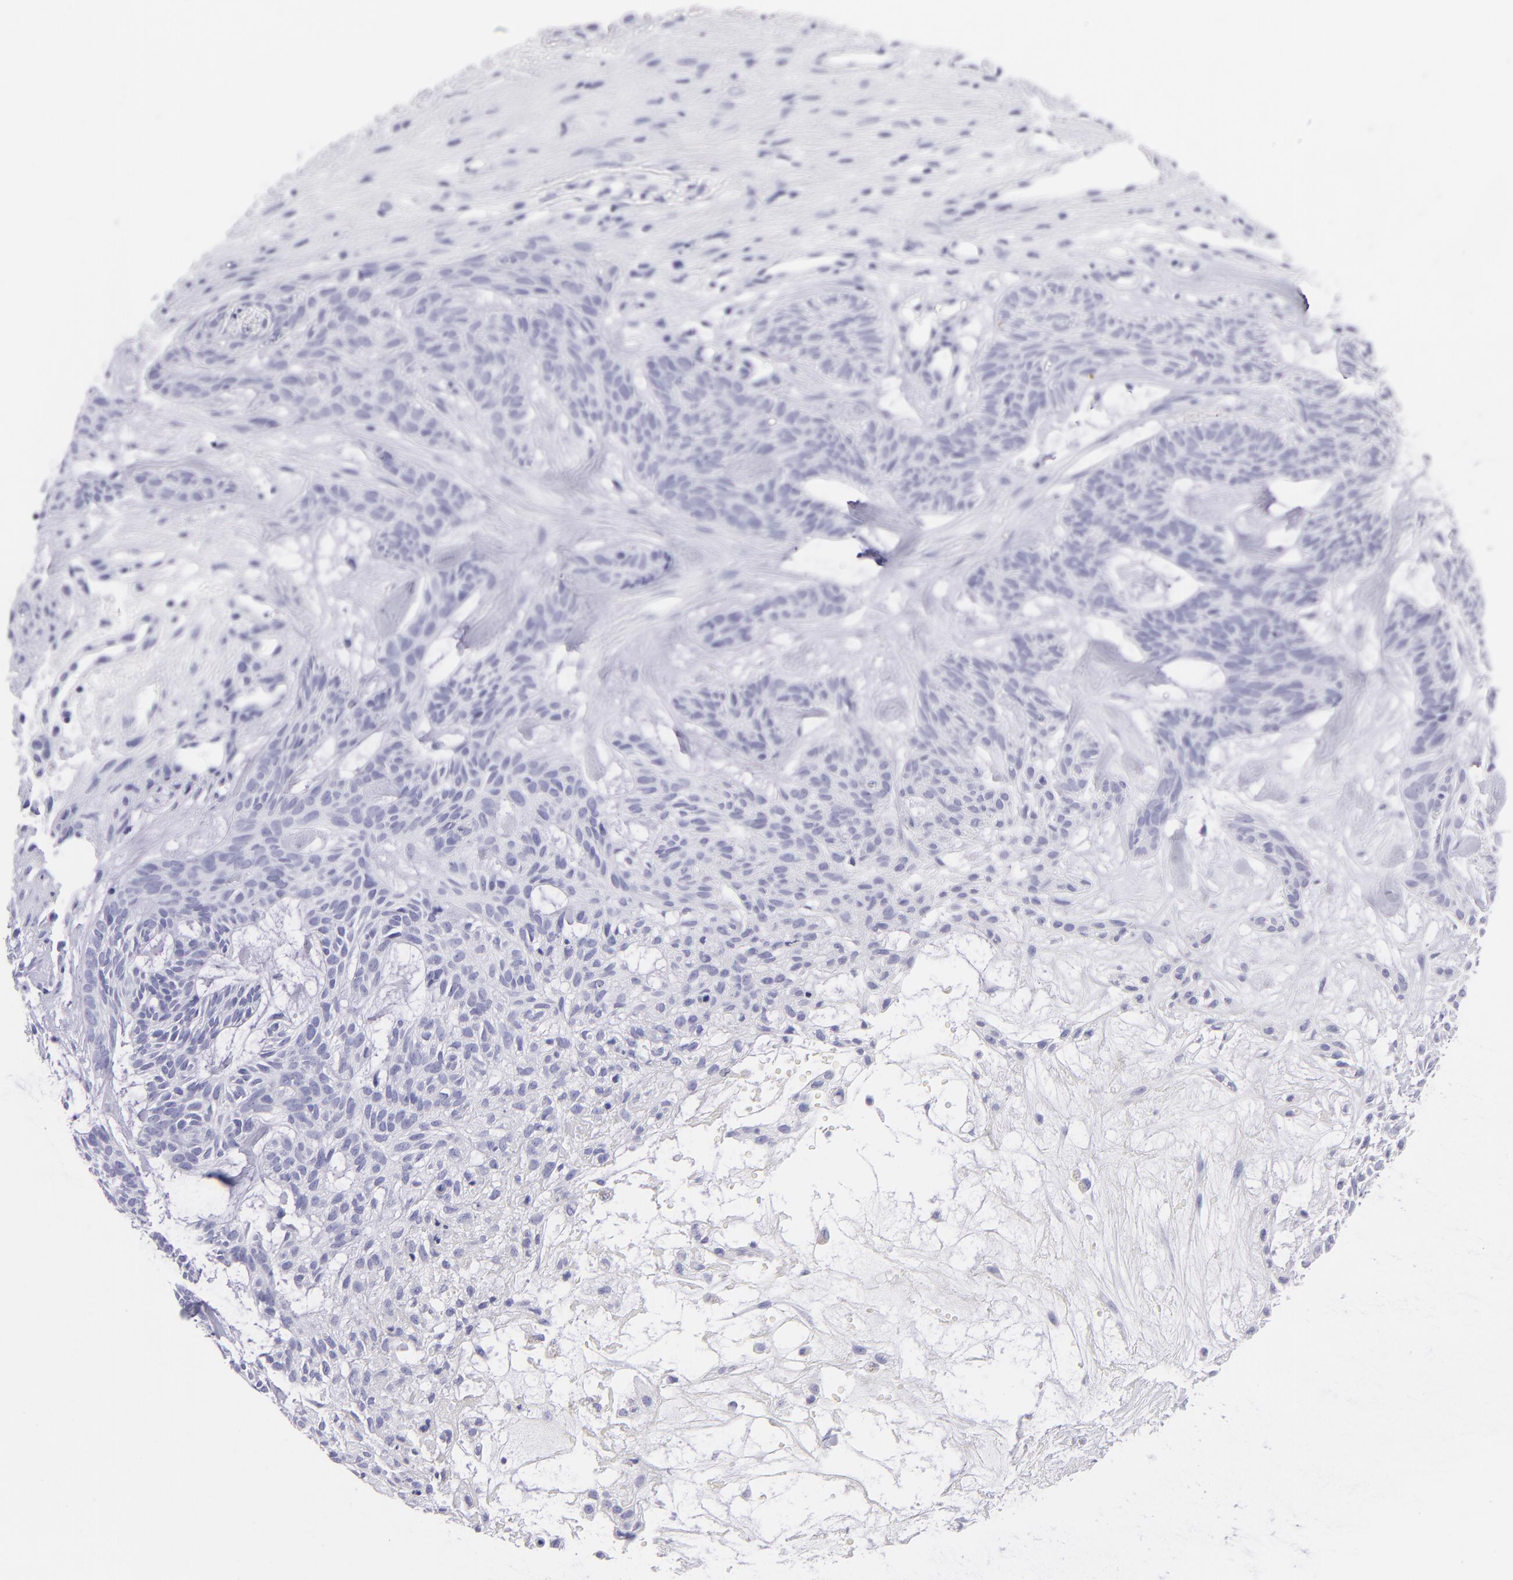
{"staining": {"intensity": "negative", "quantity": "none", "location": "none"}, "tissue": "skin cancer", "cell_type": "Tumor cells", "image_type": "cancer", "snomed": [{"axis": "morphology", "description": "Basal cell carcinoma"}, {"axis": "topography", "description": "Skin"}], "caption": "There is no significant positivity in tumor cells of skin cancer (basal cell carcinoma).", "gene": "CNP", "patient": {"sex": "male", "age": 75}}